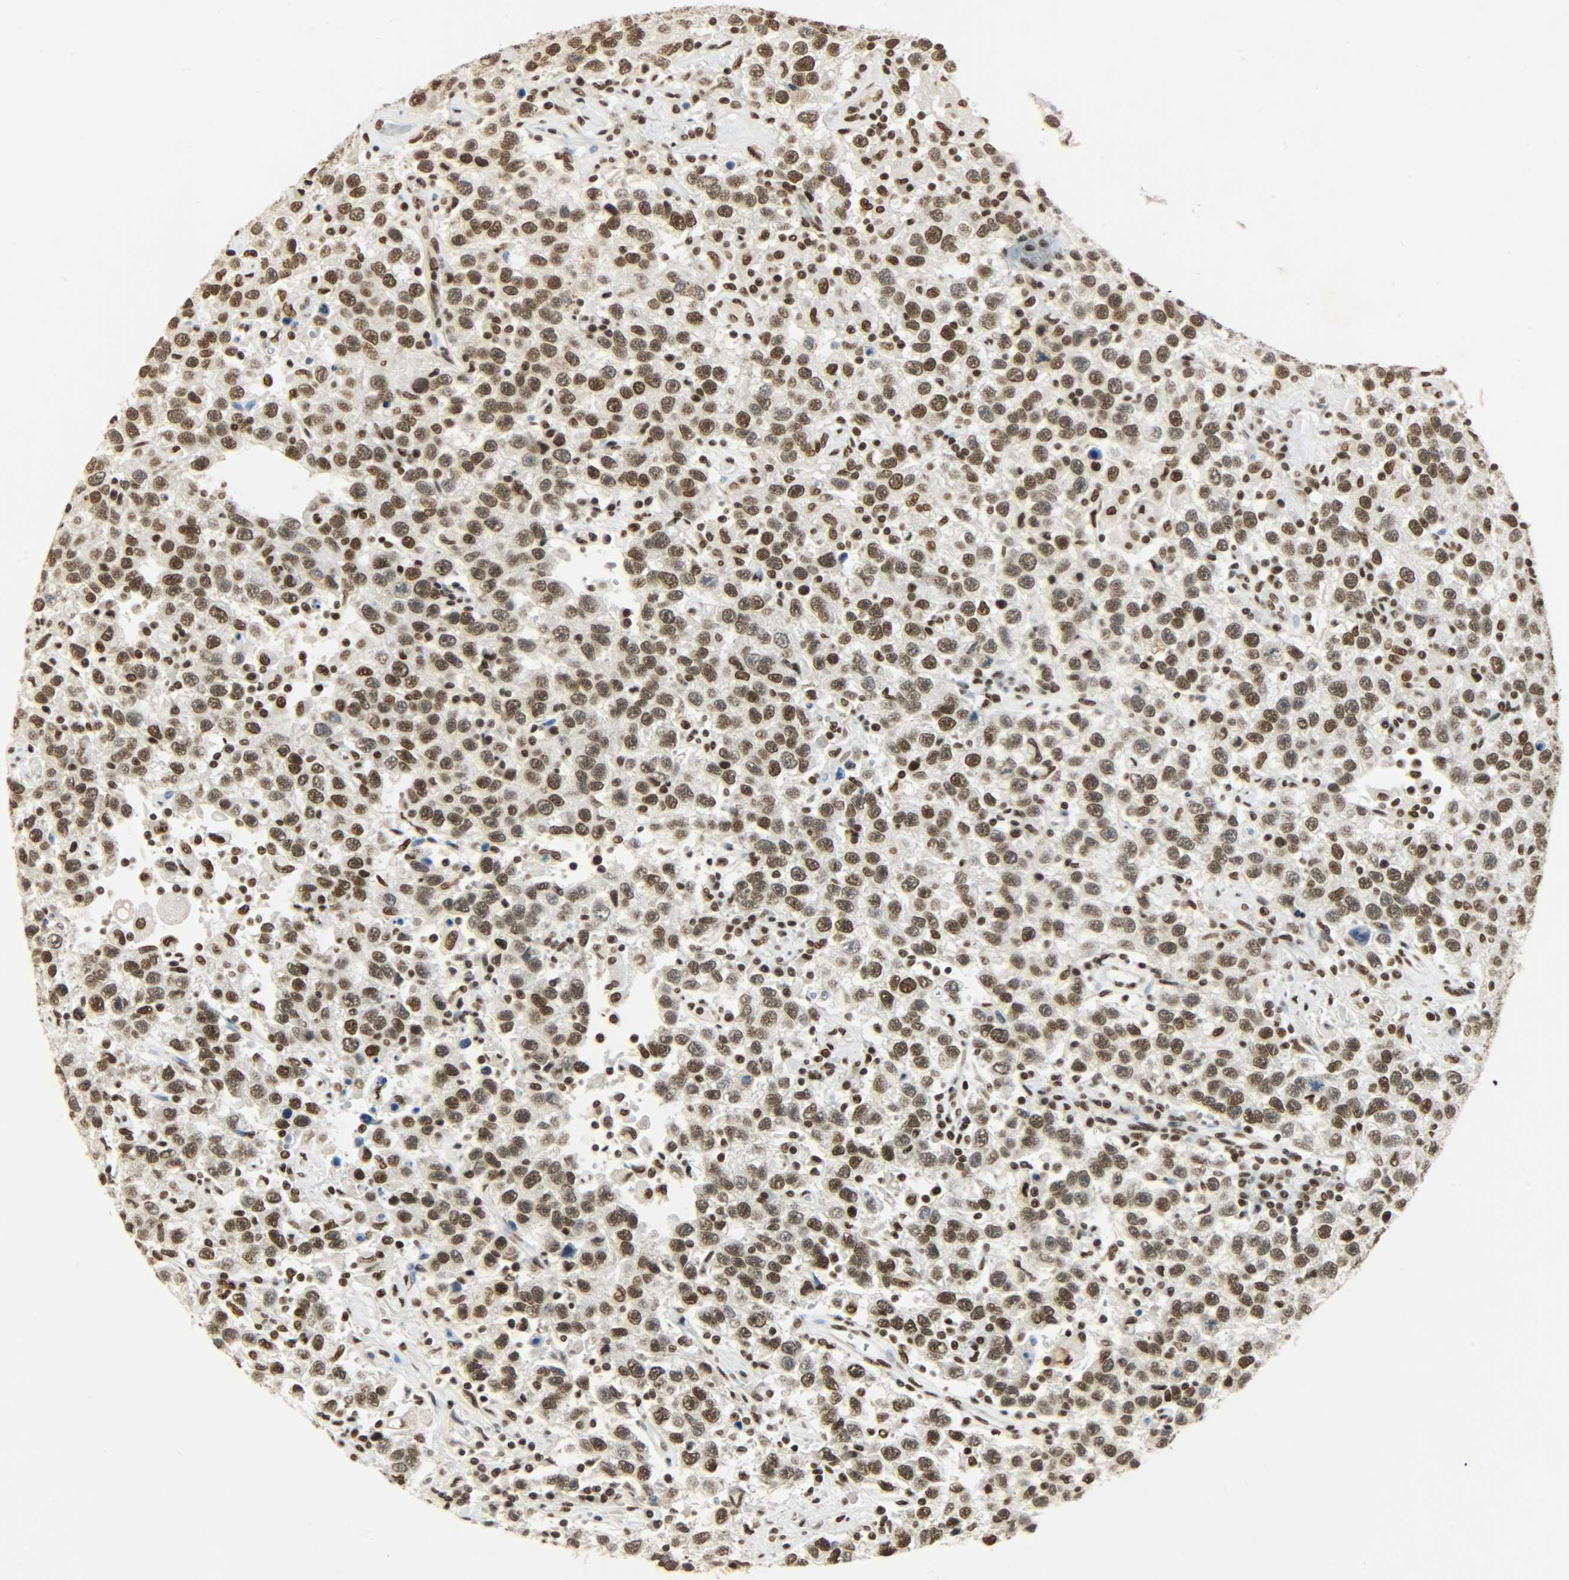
{"staining": {"intensity": "strong", "quantity": ">75%", "location": "nuclear"}, "tissue": "testis cancer", "cell_type": "Tumor cells", "image_type": "cancer", "snomed": [{"axis": "morphology", "description": "Seminoma, NOS"}, {"axis": "topography", "description": "Testis"}], "caption": "The histopathology image exhibits staining of testis cancer (seminoma), revealing strong nuclear protein staining (brown color) within tumor cells.", "gene": "KHDRBS1", "patient": {"sex": "male", "age": 41}}